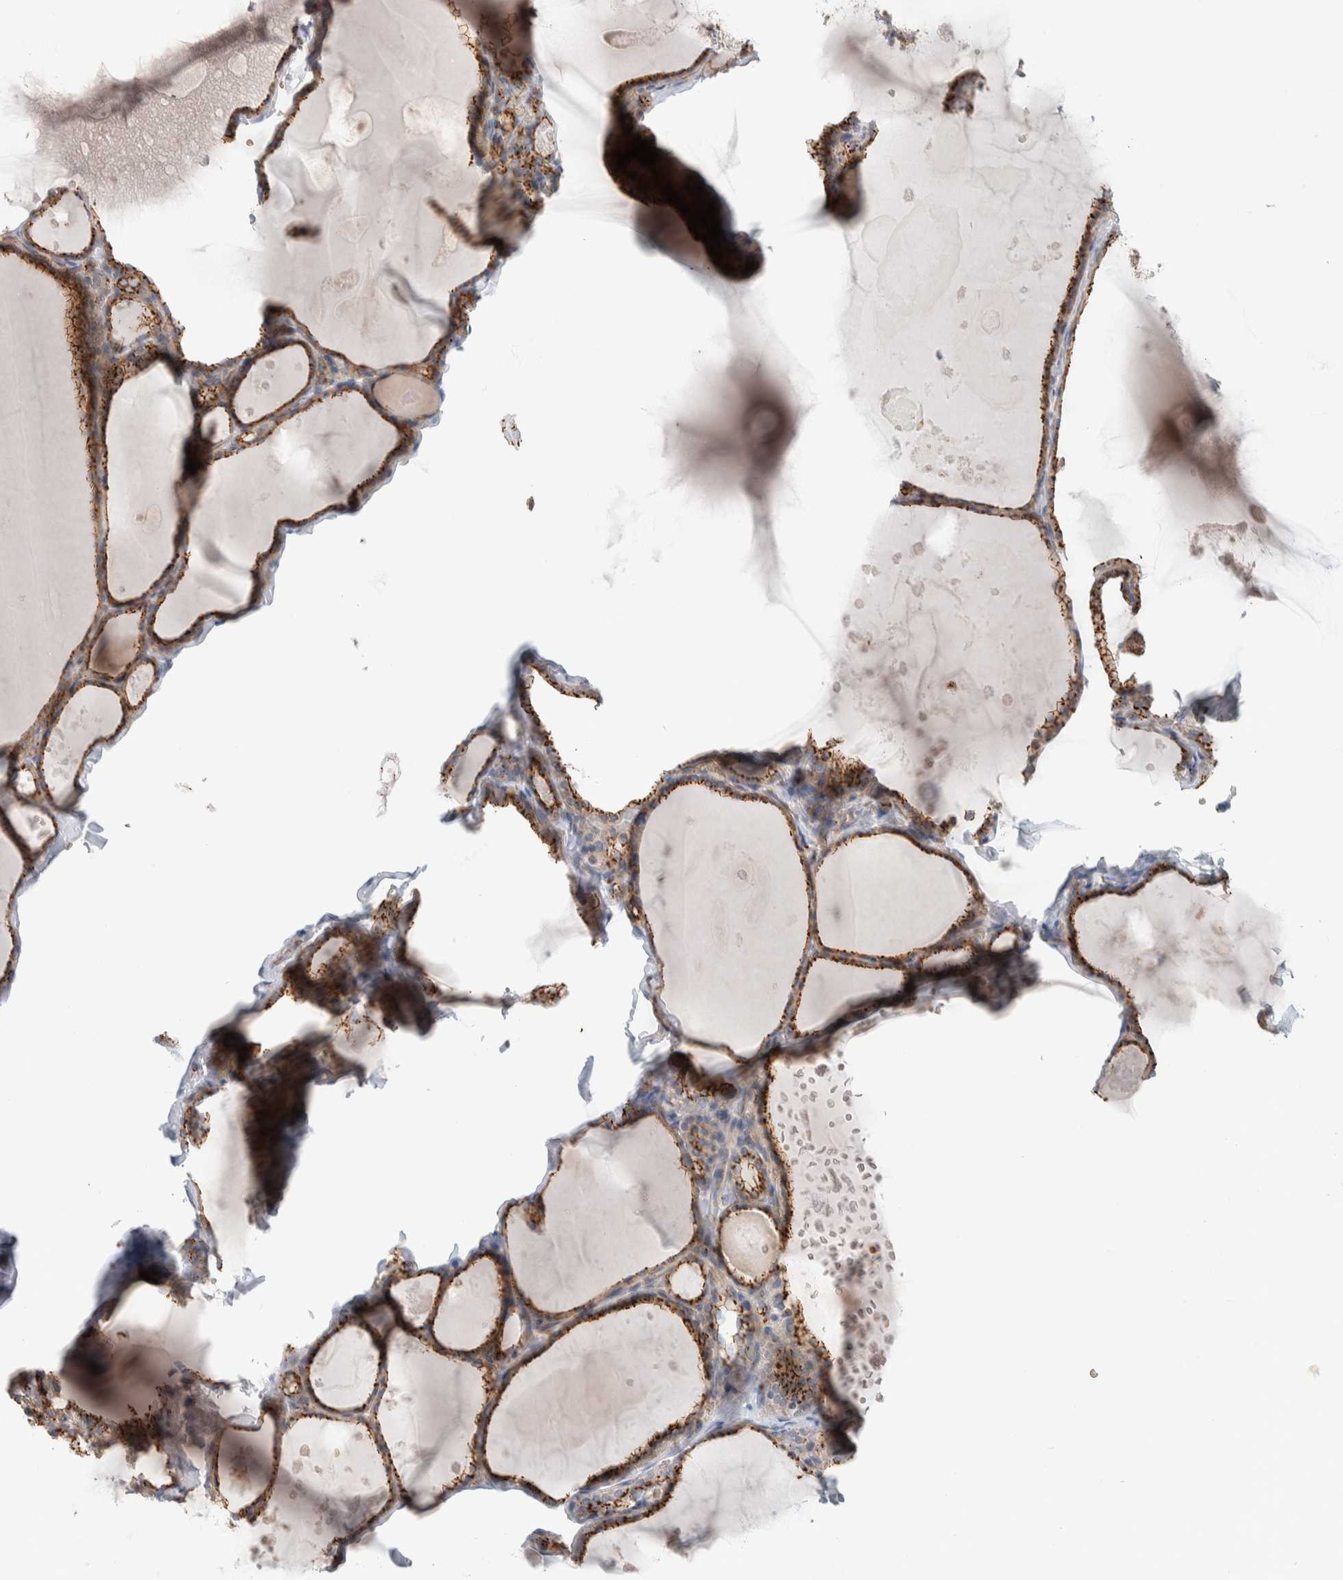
{"staining": {"intensity": "moderate", "quantity": ">75%", "location": "cytoplasmic/membranous"}, "tissue": "thyroid gland", "cell_type": "Glandular cells", "image_type": "normal", "snomed": [{"axis": "morphology", "description": "Normal tissue, NOS"}, {"axis": "topography", "description": "Thyroid gland"}], "caption": "DAB immunohistochemical staining of unremarkable human thyroid gland demonstrates moderate cytoplasmic/membranous protein positivity in about >75% of glandular cells.", "gene": "SLC38A10", "patient": {"sex": "male", "age": 56}}